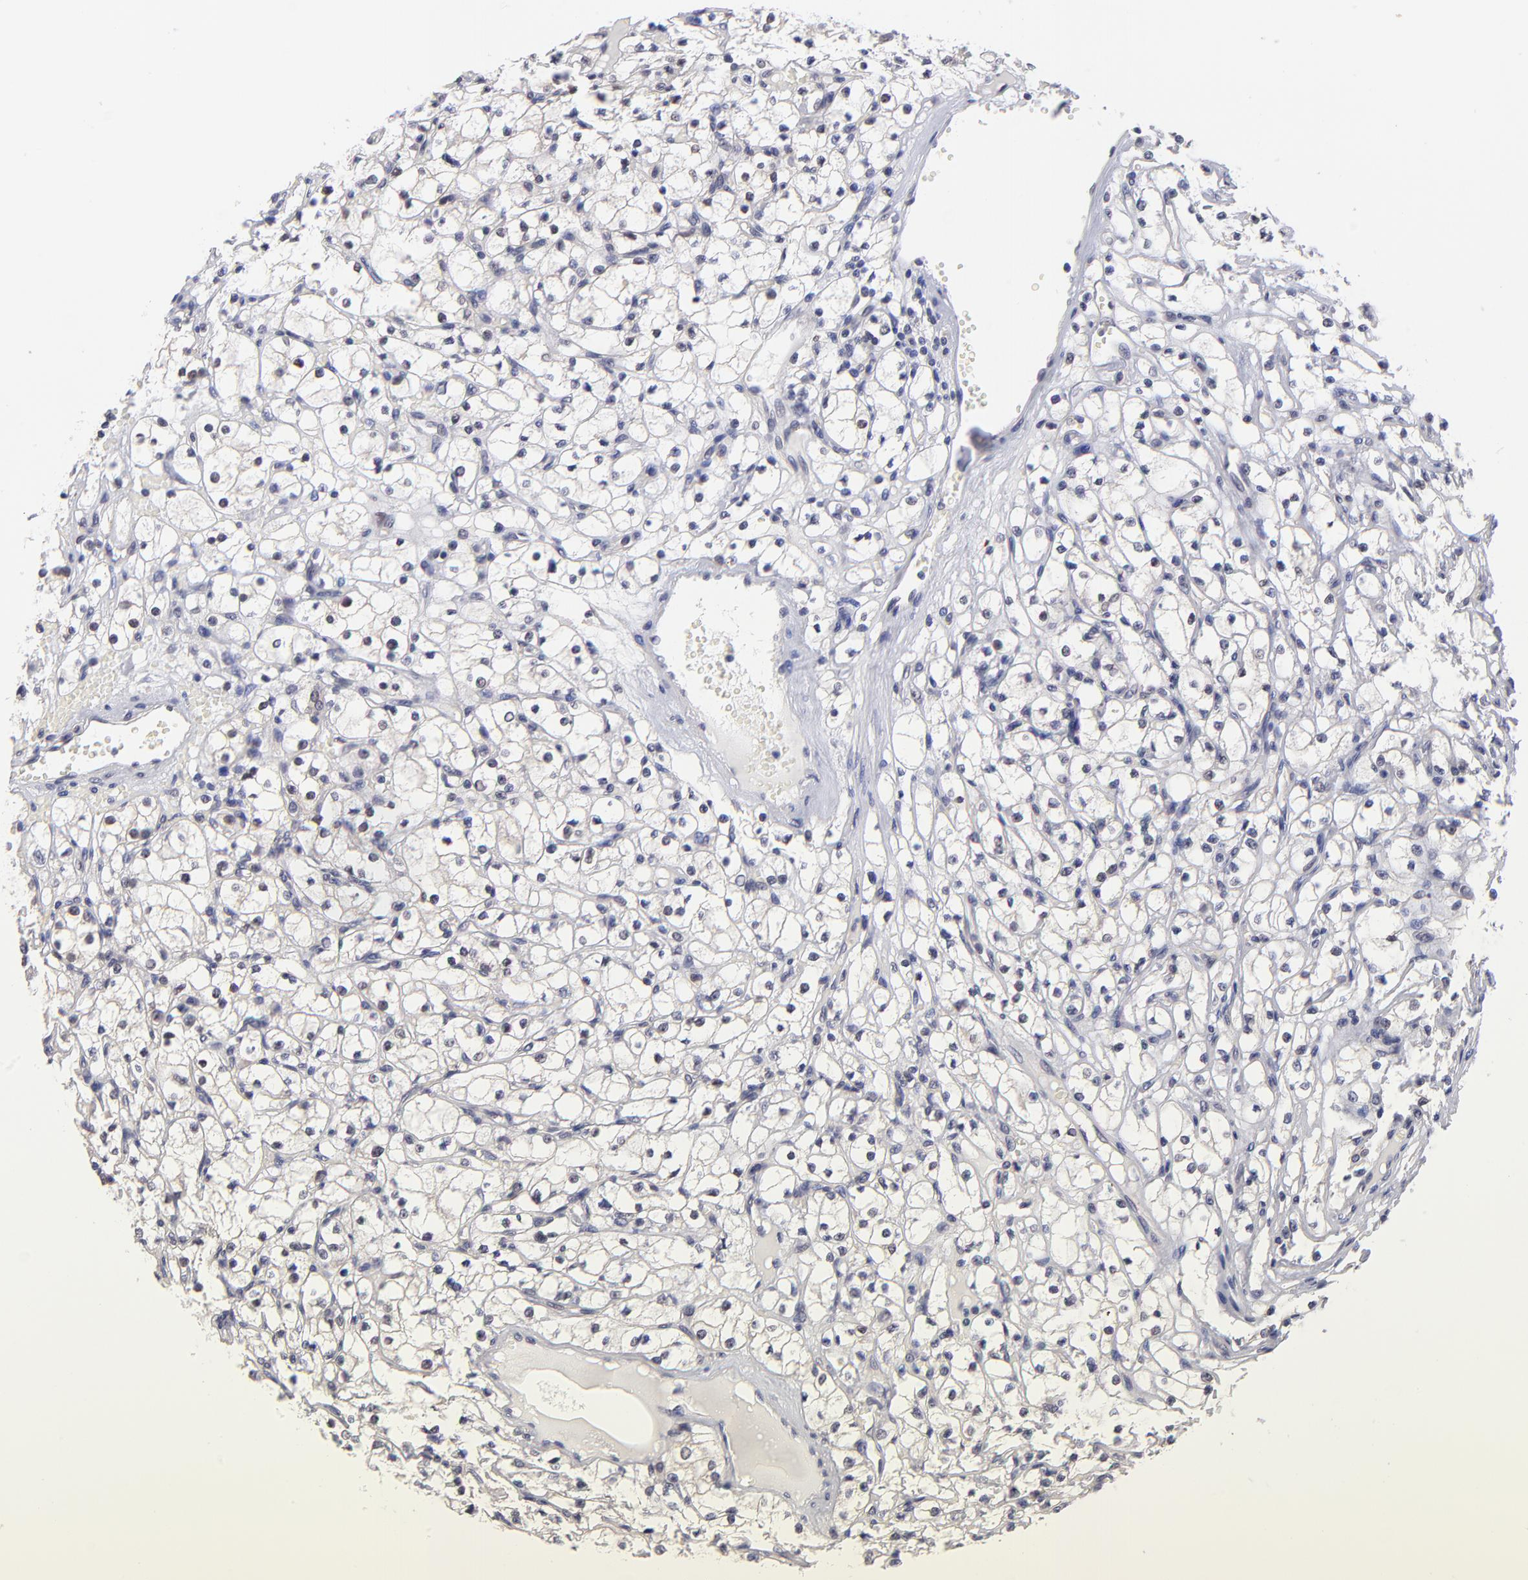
{"staining": {"intensity": "negative", "quantity": "none", "location": "none"}, "tissue": "renal cancer", "cell_type": "Tumor cells", "image_type": "cancer", "snomed": [{"axis": "morphology", "description": "Adenocarcinoma, NOS"}, {"axis": "topography", "description": "Kidney"}], "caption": "Tumor cells show no significant protein staining in adenocarcinoma (renal).", "gene": "UBE2E3", "patient": {"sex": "male", "age": 61}}